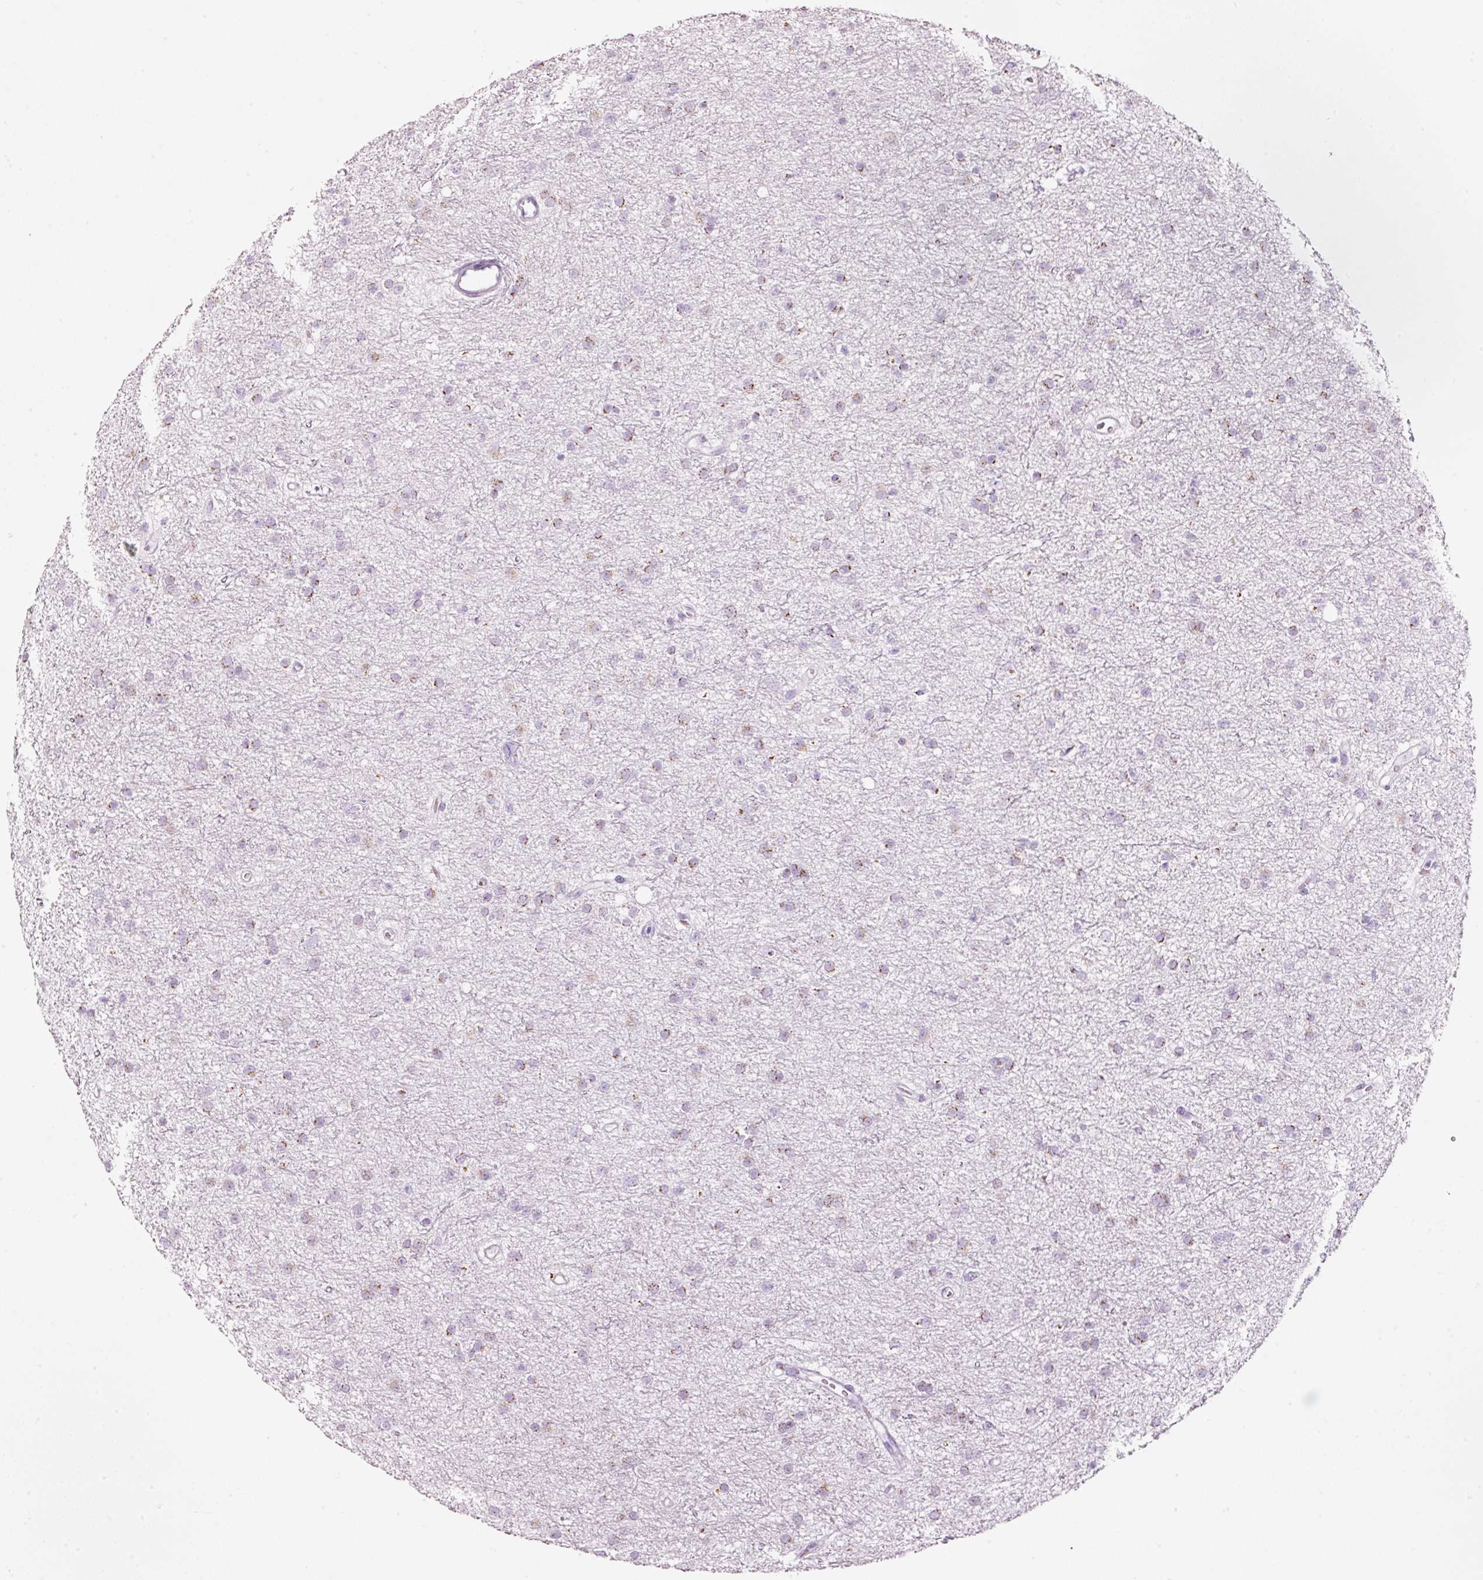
{"staining": {"intensity": "weak", "quantity": "25%-75%", "location": "cytoplasmic/membranous"}, "tissue": "glioma", "cell_type": "Tumor cells", "image_type": "cancer", "snomed": [{"axis": "morphology", "description": "Glioma, malignant, Low grade"}, {"axis": "topography", "description": "Cerebral cortex"}], "caption": "Immunohistochemistry (DAB (3,3'-diaminobenzidine)) staining of low-grade glioma (malignant) displays weak cytoplasmic/membranous protein expression in approximately 25%-75% of tumor cells.", "gene": "SDF4", "patient": {"sex": "female", "age": 39}}